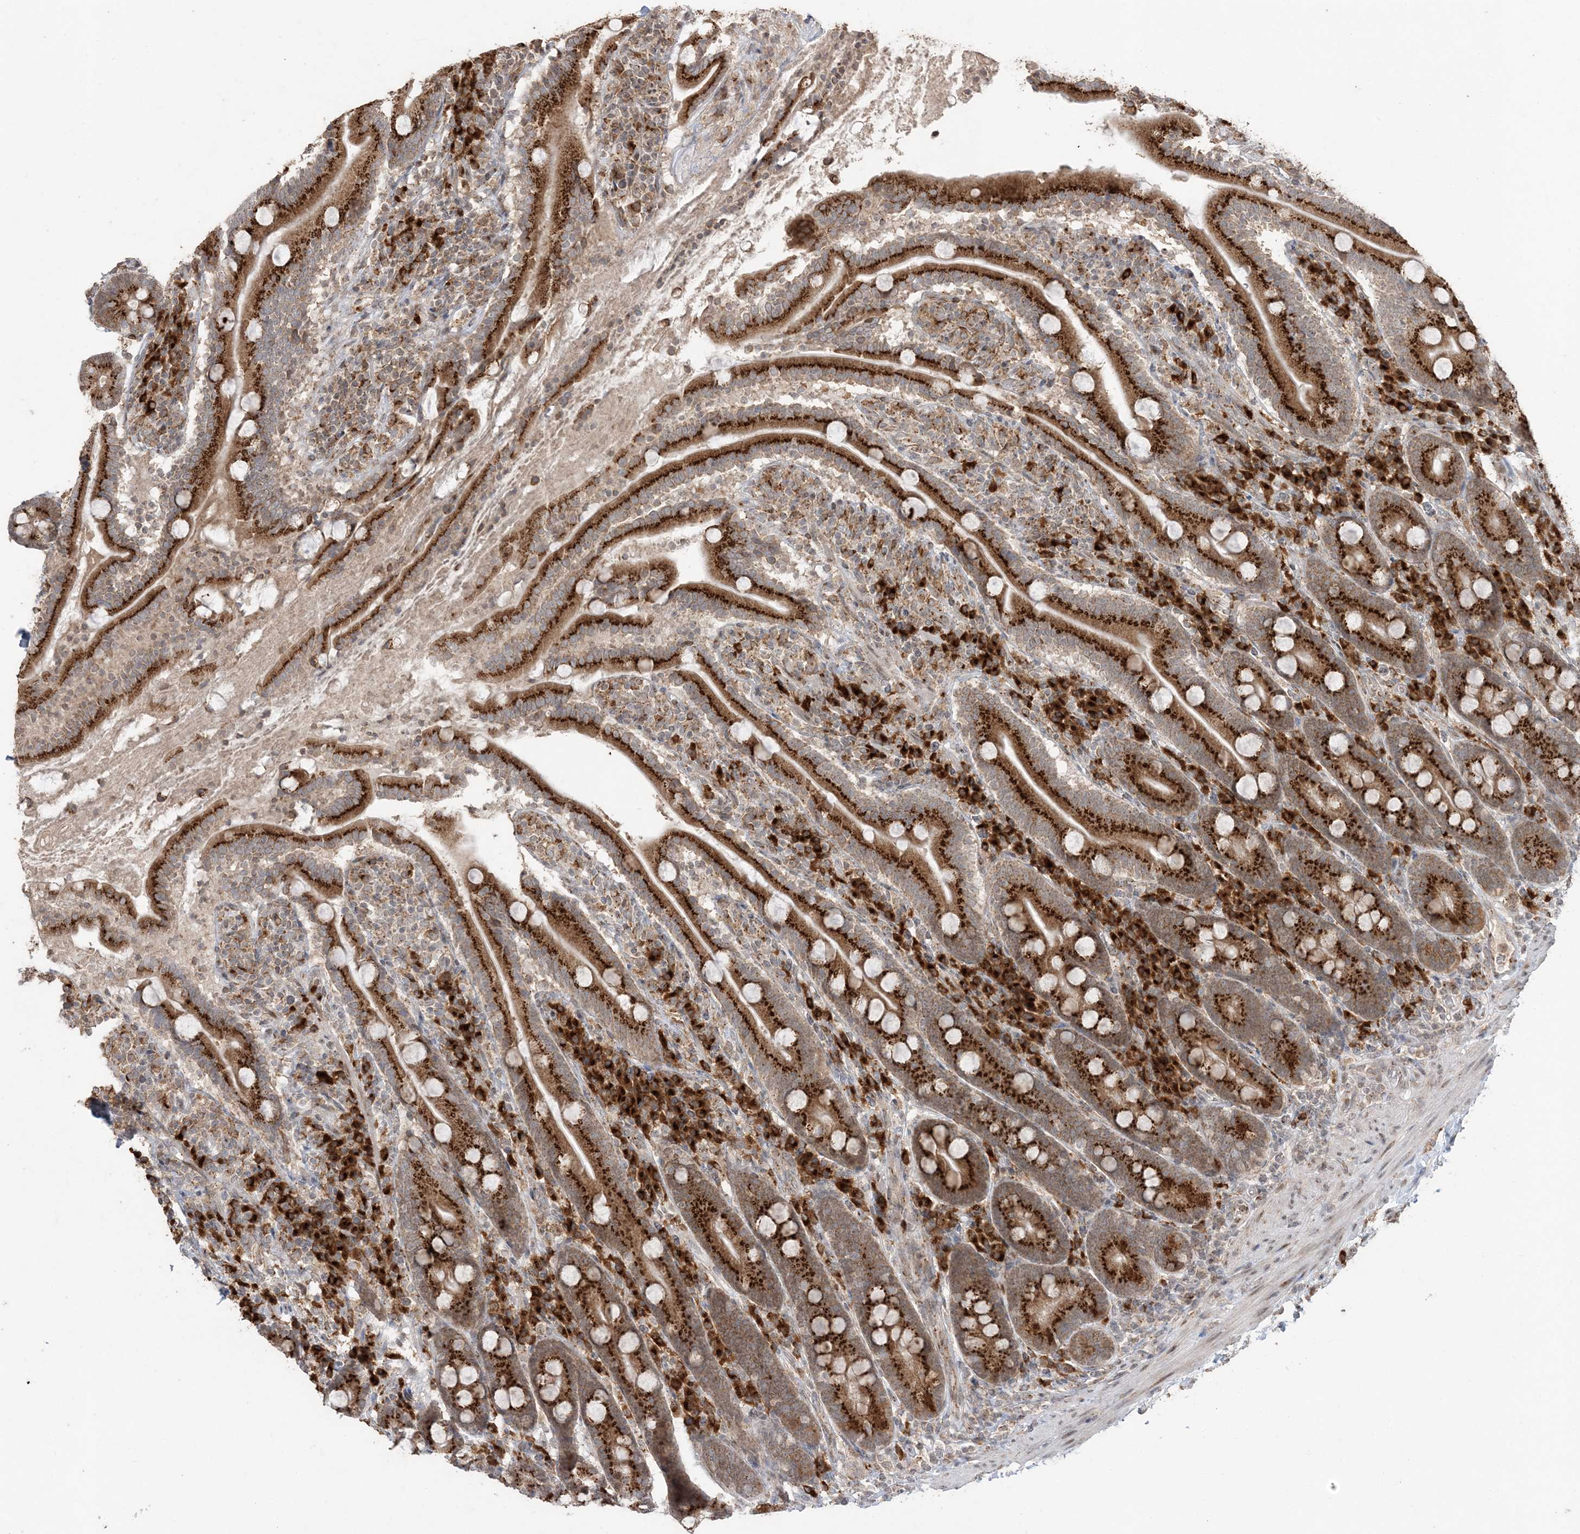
{"staining": {"intensity": "strong", "quantity": ">75%", "location": "cytoplasmic/membranous"}, "tissue": "duodenum", "cell_type": "Glandular cells", "image_type": "normal", "snomed": [{"axis": "morphology", "description": "Normal tissue, NOS"}, {"axis": "topography", "description": "Duodenum"}], "caption": "Glandular cells display high levels of strong cytoplasmic/membranous expression in about >75% of cells in benign duodenum. The staining is performed using DAB (3,3'-diaminobenzidine) brown chromogen to label protein expression. The nuclei are counter-stained blue using hematoxylin.", "gene": "RER1", "patient": {"sex": "male", "age": 35}}